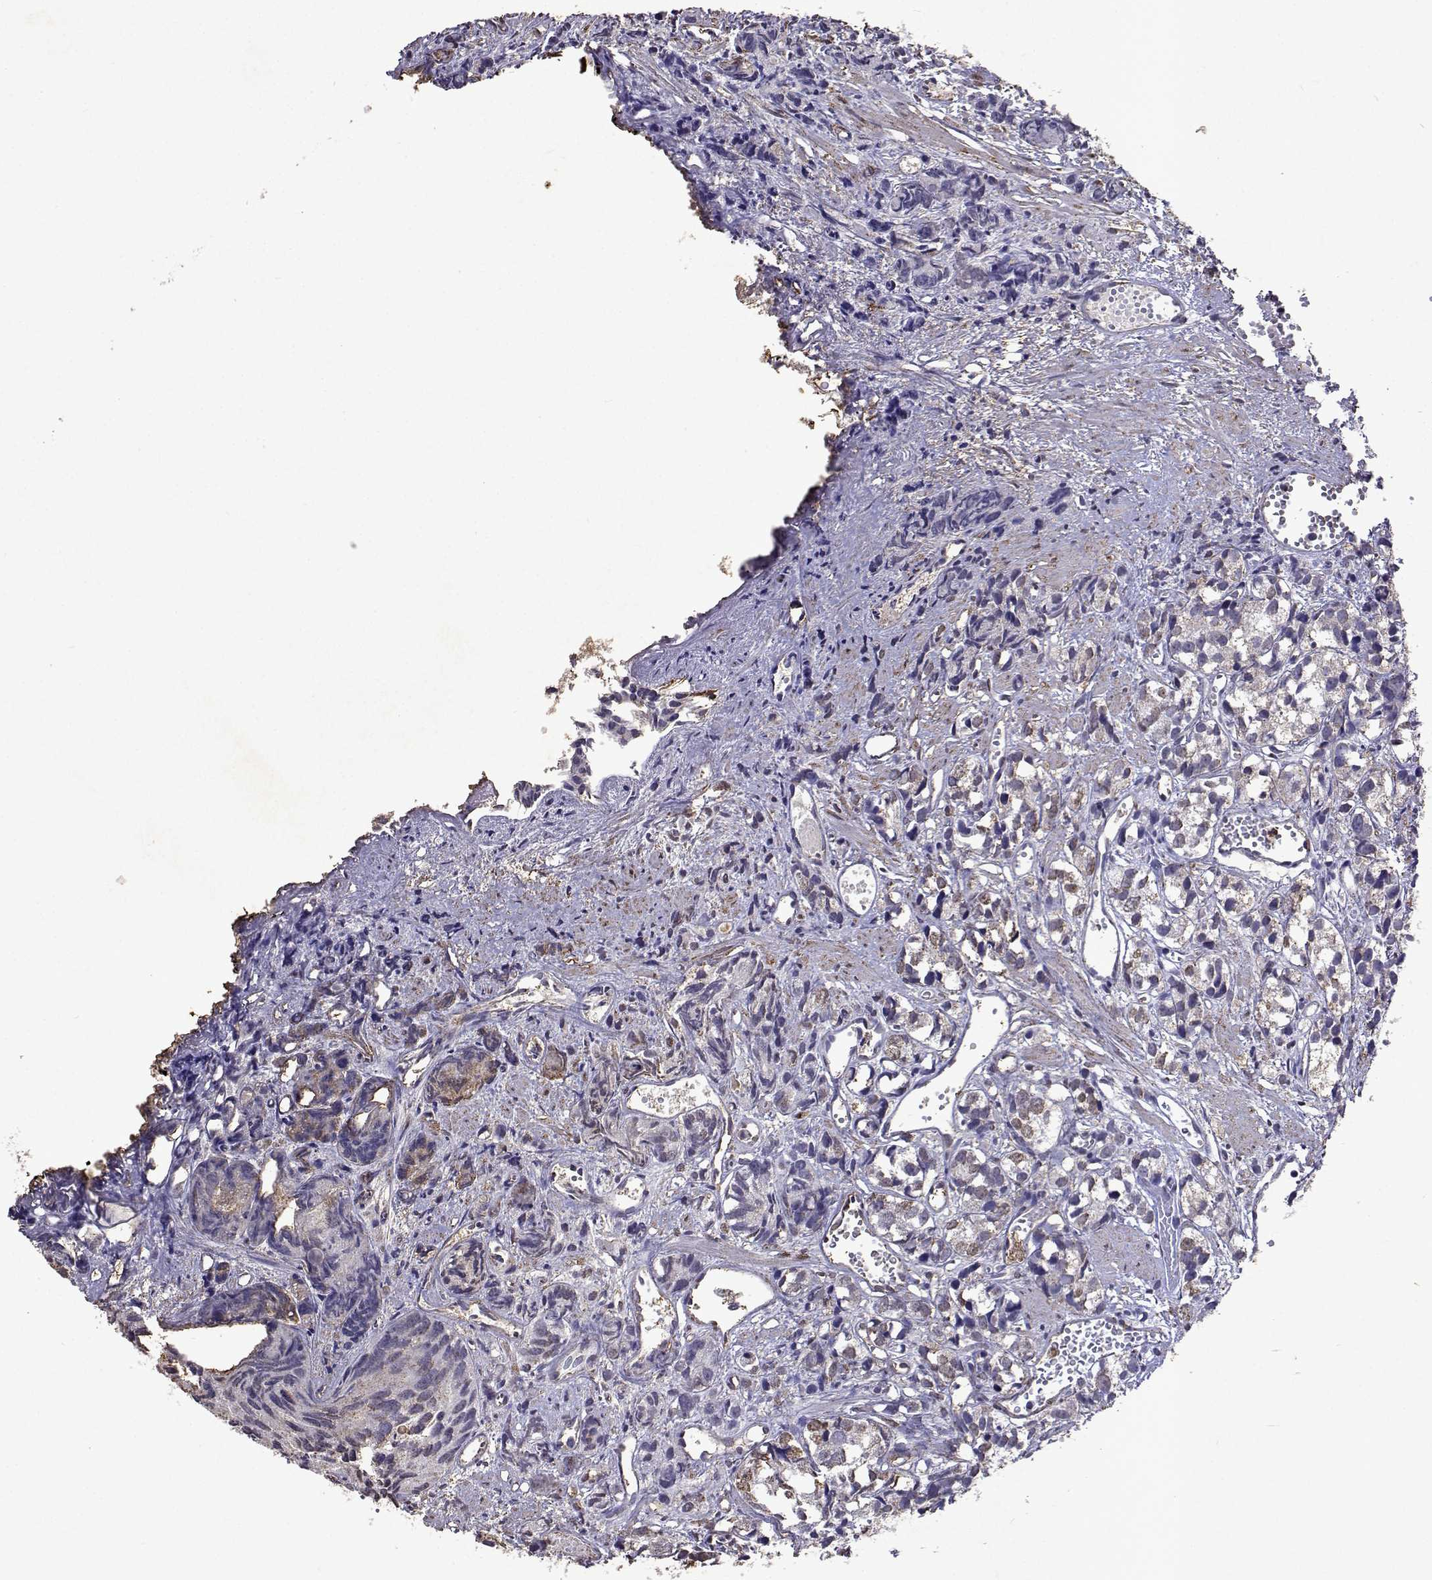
{"staining": {"intensity": "weak", "quantity": "25%-75%", "location": "cytoplasmic/membranous"}, "tissue": "prostate cancer", "cell_type": "Tumor cells", "image_type": "cancer", "snomed": [{"axis": "morphology", "description": "Adenocarcinoma, High grade"}, {"axis": "topography", "description": "Prostate"}], "caption": "High-power microscopy captured an IHC photomicrograph of prostate adenocarcinoma (high-grade), revealing weak cytoplasmic/membranous staining in about 25%-75% of tumor cells. Ihc stains the protein of interest in brown and the nuclei are stained blue.", "gene": "DUSP28", "patient": {"sex": "male", "age": 77}}